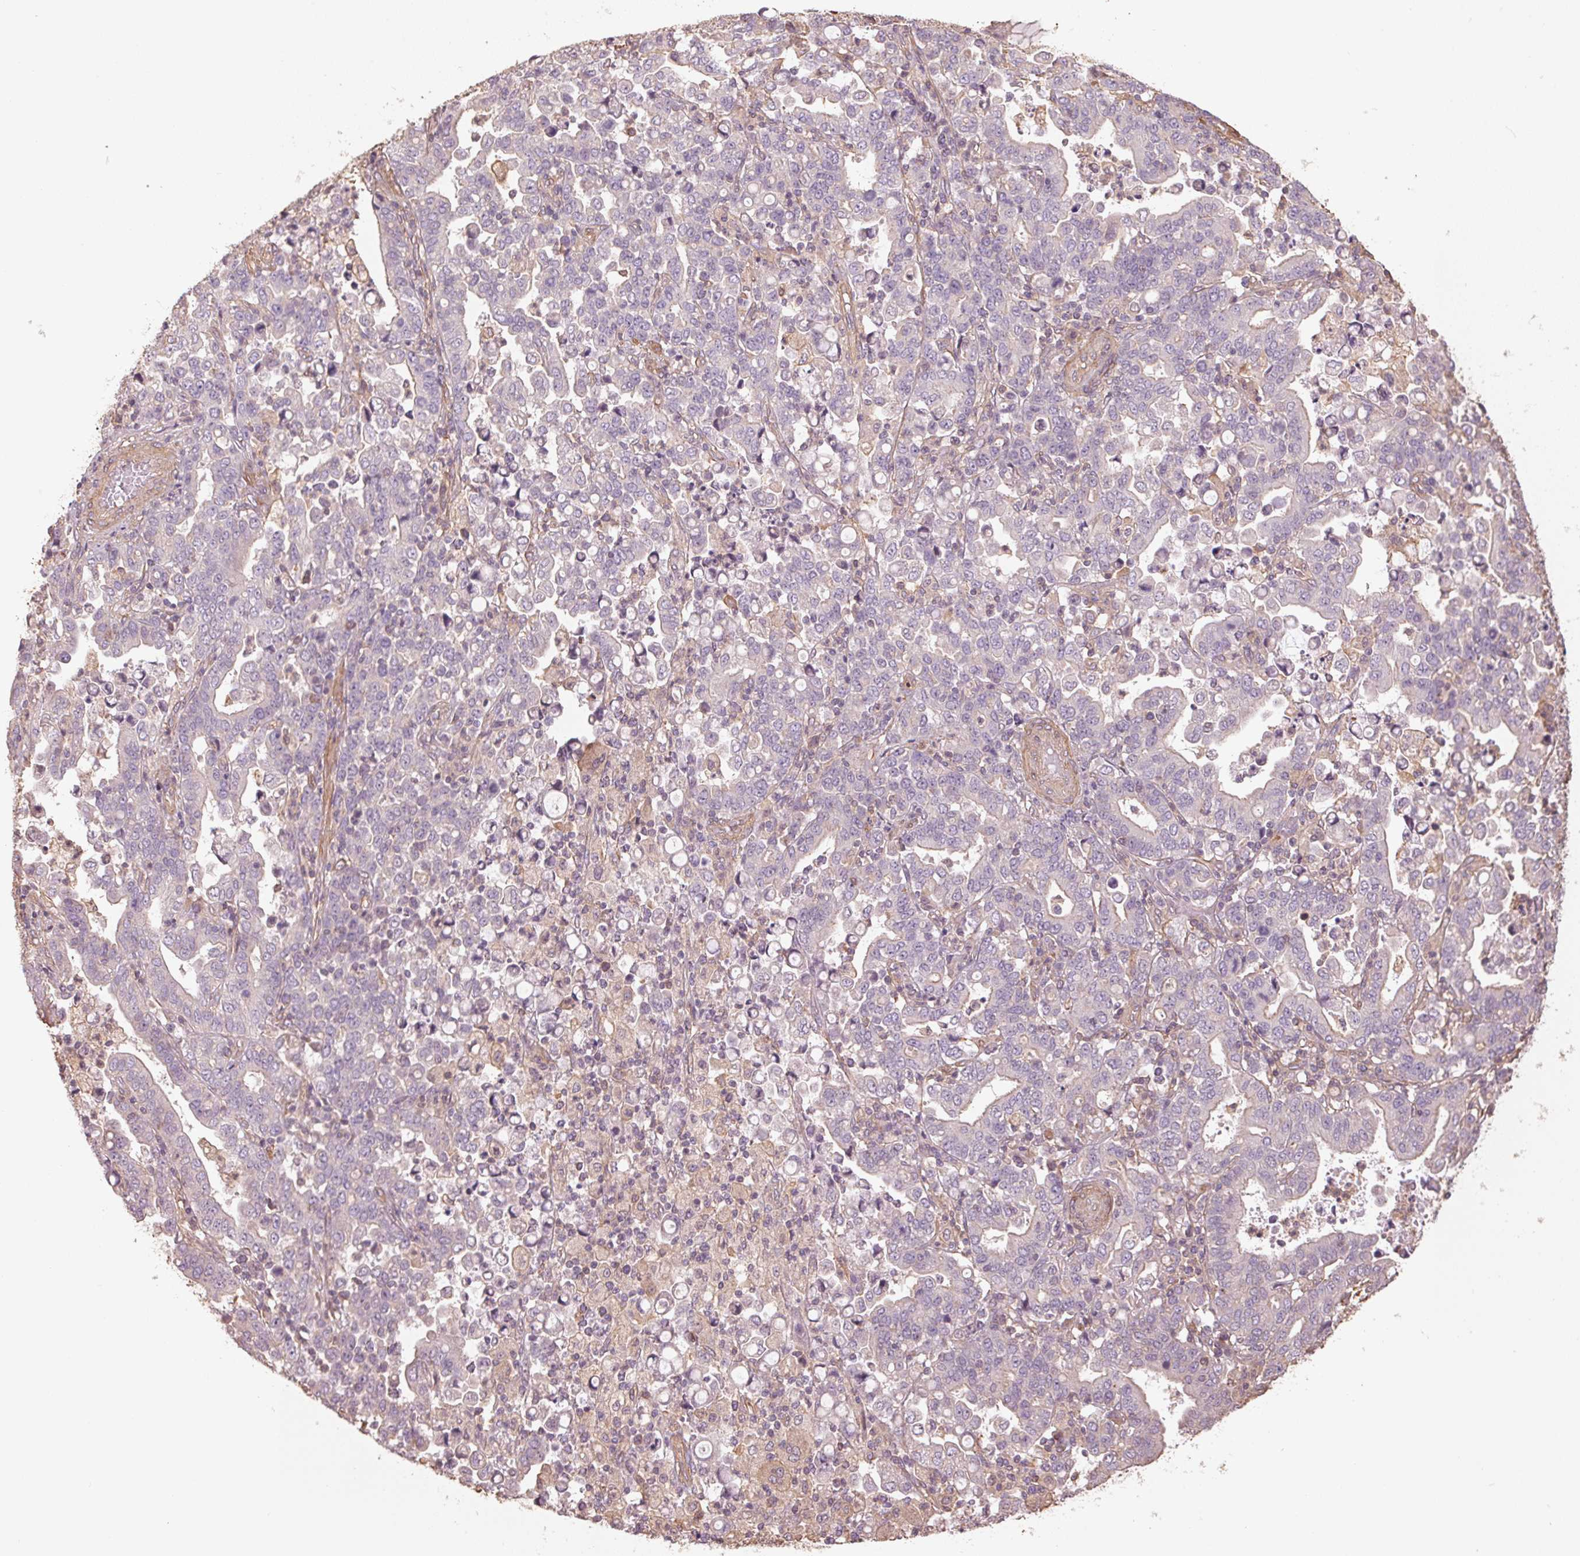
{"staining": {"intensity": "negative", "quantity": "none", "location": "none"}, "tissue": "stomach cancer", "cell_type": "Tumor cells", "image_type": "cancer", "snomed": [{"axis": "morphology", "description": "Adenocarcinoma, NOS"}, {"axis": "topography", "description": "Stomach, upper"}], "caption": "A histopathology image of human stomach adenocarcinoma is negative for staining in tumor cells. The staining is performed using DAB (3,3'-diaminobenzidine) brown chromogen with nuclei counter-stained in using hematoxylin.", "gene": "QDPR", "patient": {"sex": "male", "age": 69}}